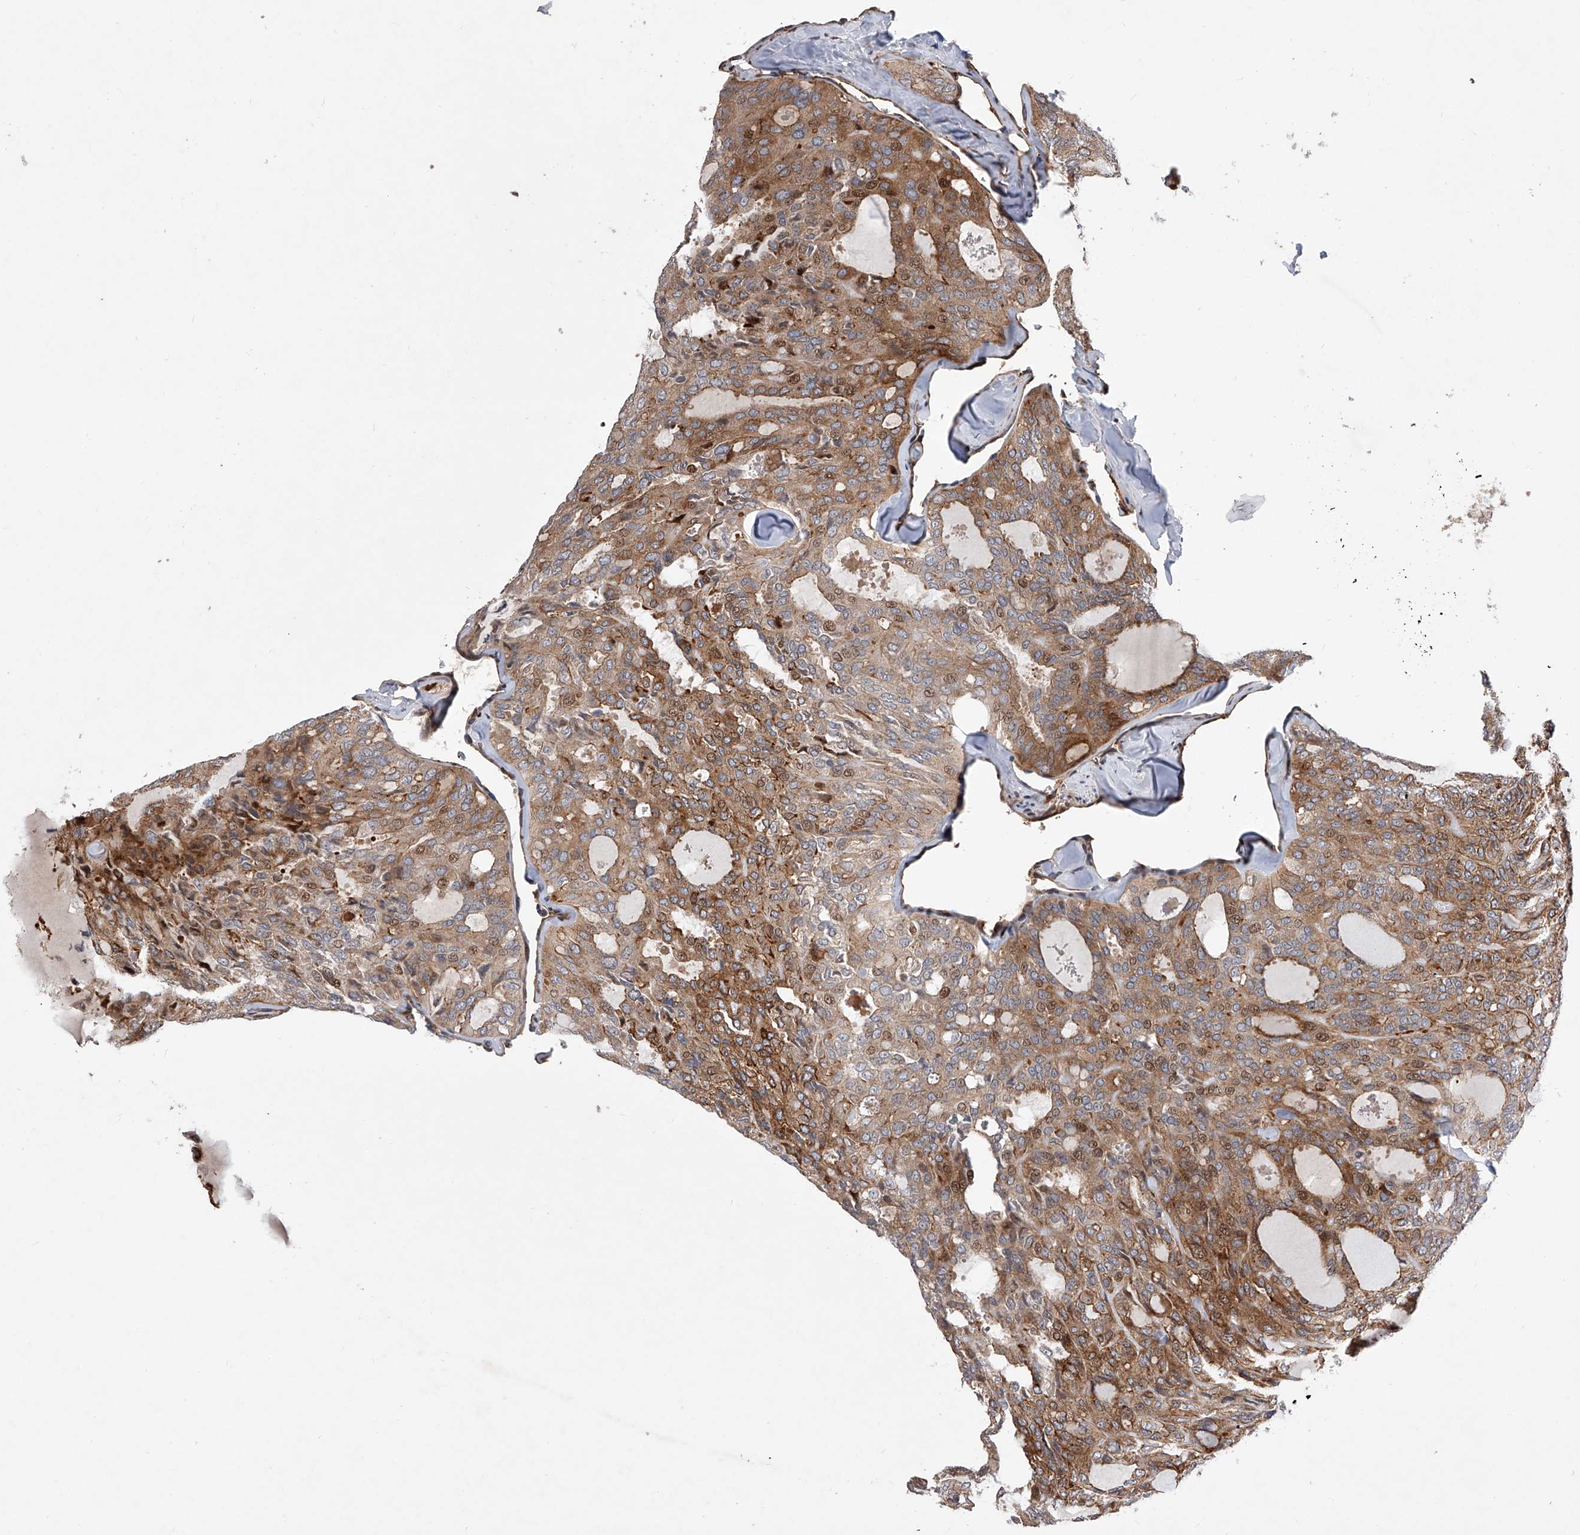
{"staining": {"intensity": "moderate", "quantity": ">75%", "location": "cytoplasmic/membranous,nuclear"}, "tissue": "thyroid cancer", "cell_type": "Tumor cells", "image_type": "cancer", "snomed": [{"axis": "morphology", "description": "Follicular adenoma carcinoma, NOS"}, {"axis": "topography", "description": "Thyroid gland"}], "caption": "The micrograph shows staining of thyroid cancer, revealing moderate cytoplasmic/membranous and nuclear protein positivity (brown color) within tumor cells.", "gene": "PDSS2", "patient": {"sex": "male", "age": 75}}